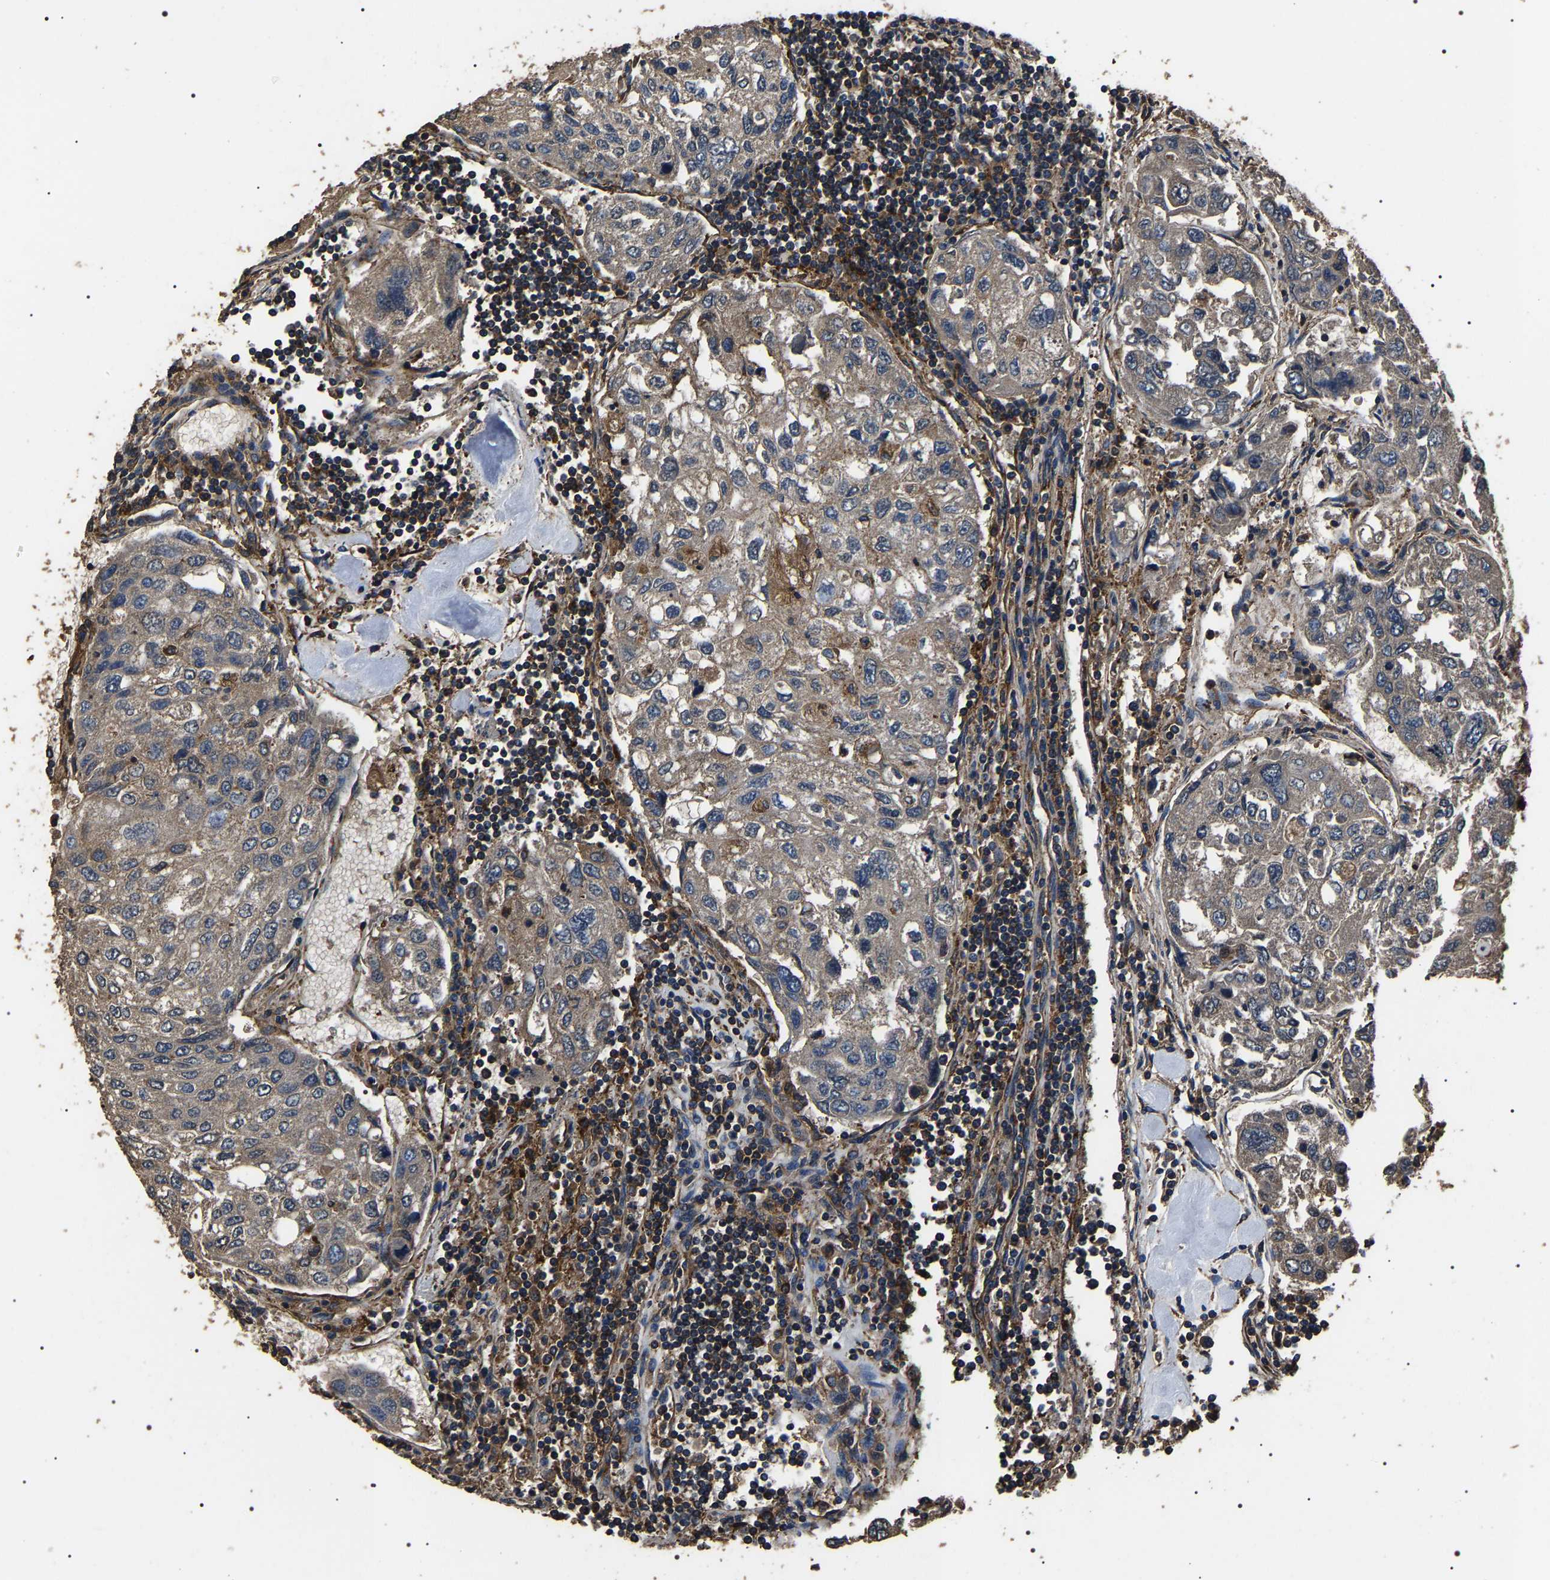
{"staining": {"intensity": "weak", "quantity": ">75%", "location": "cytoplasmic/membranous"}, "tissue": "urothelial cancer", "cell_type": "Tumor cells", "image_type": "cancer", "snomed": [{"axis": "morphology", "description": "Urothelial carcinoma, High grade"}, {"axis": "topography", "description": "Lymph node"}, {"axis": "topography", "description": "Urinary bladder"}], "caption": "Immunohistochemical staining of urothelial cancer shows weak cytoplasmic/membranous protein staining in approximately >75% of tumor cells.", "gene": "HSCB", "patient": {"sex": "male", "age": 51}}